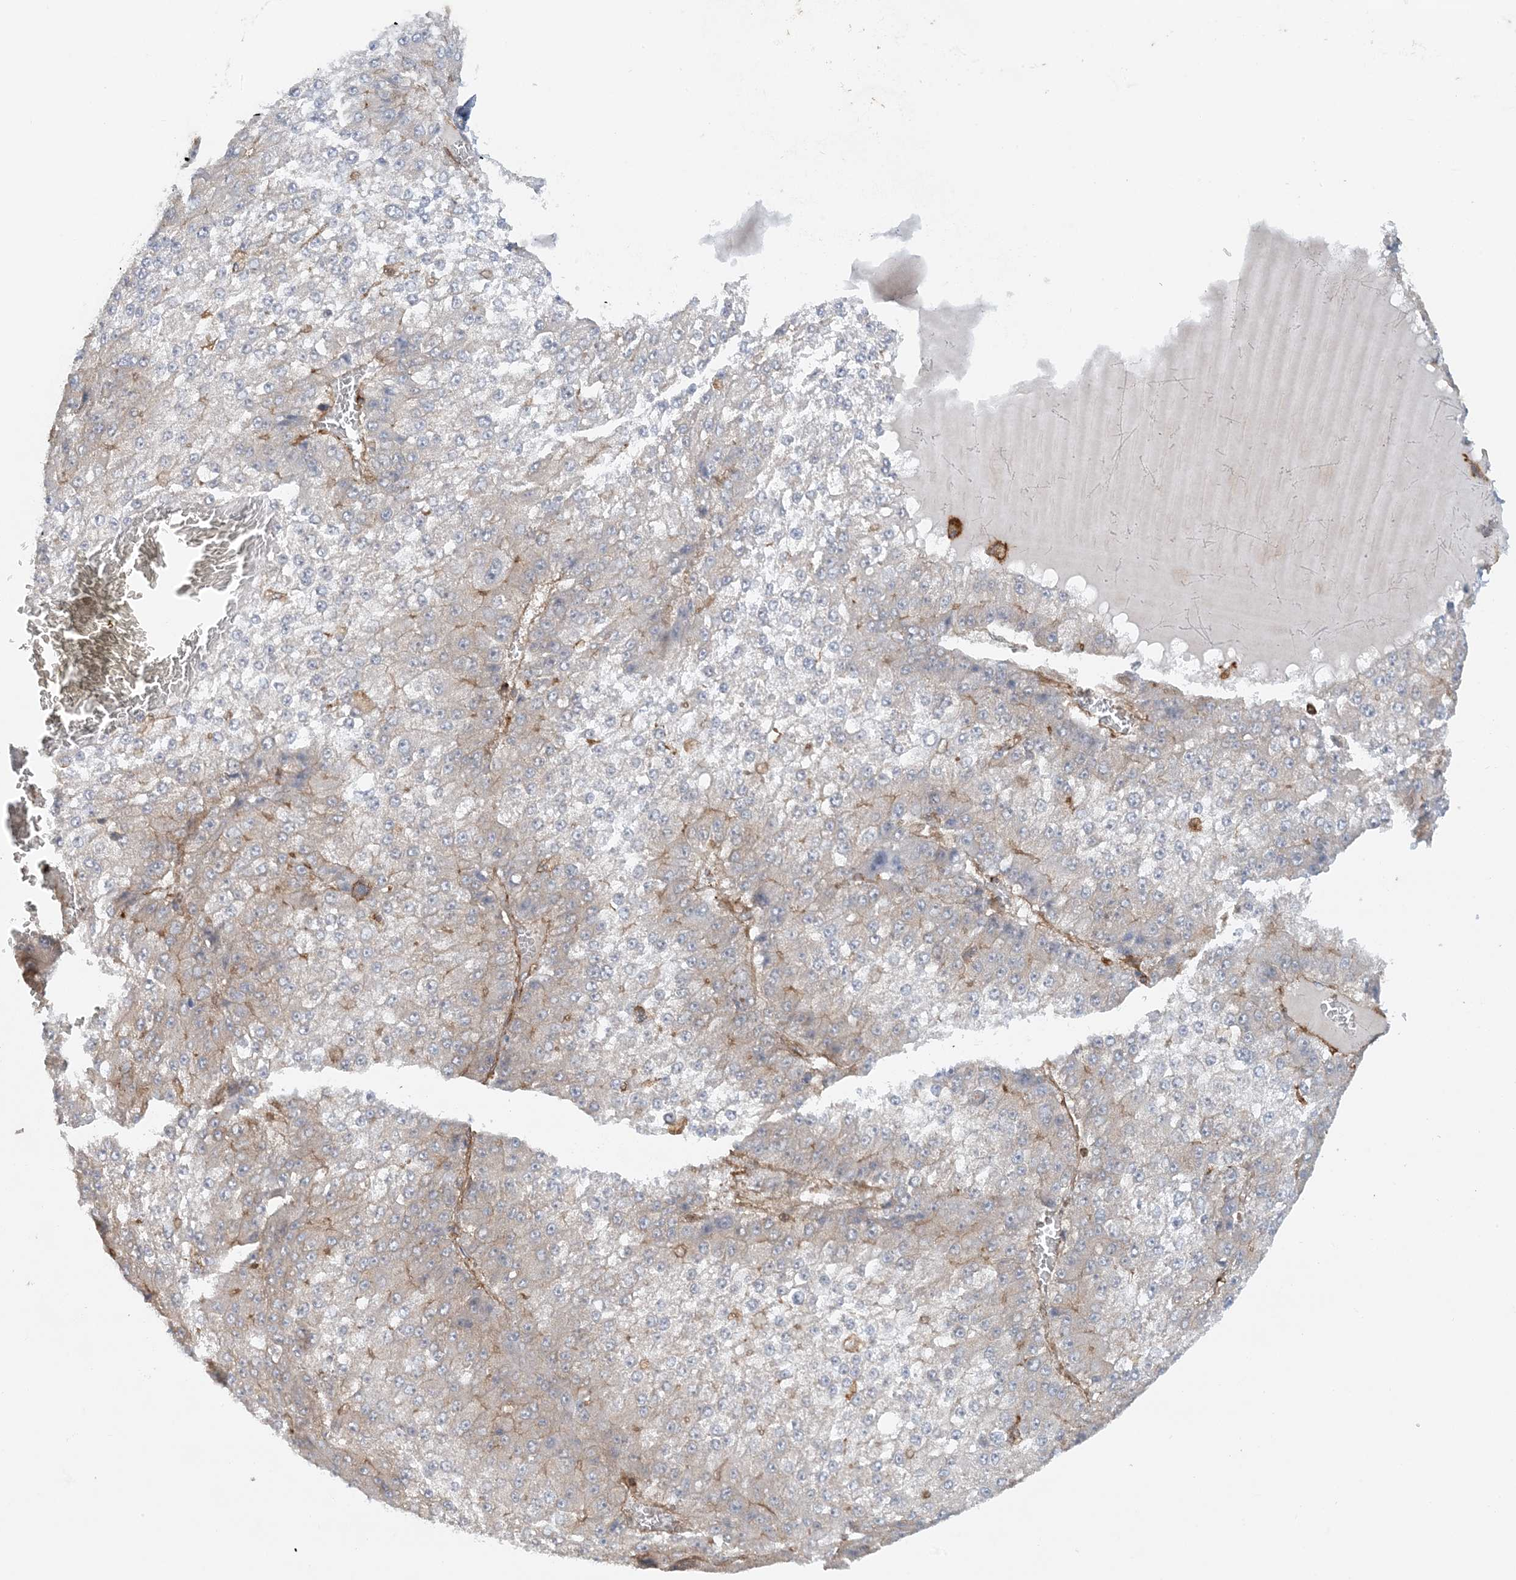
{"staining": {"intensity": "moderate", "quantity": "<25%", "location": "cytoplasmic/membranous"}, "tissue": "liver cancer", "cell_type": "Tumor cells", "image_type": "cancer", "snomed": [{"axis": "morphology", "description": "Carcinoma, Hepatocellular, NOS"}, {"axis": "topography", "description": "Liver"}], "caption": "Liver cancer stained with a brown dye reveals moderate cytoplasmic/membranous positive expression in approximately <25% of tumor cells.", "gene": "STAM2", "patient": {"sex": "female", "age": 73}}